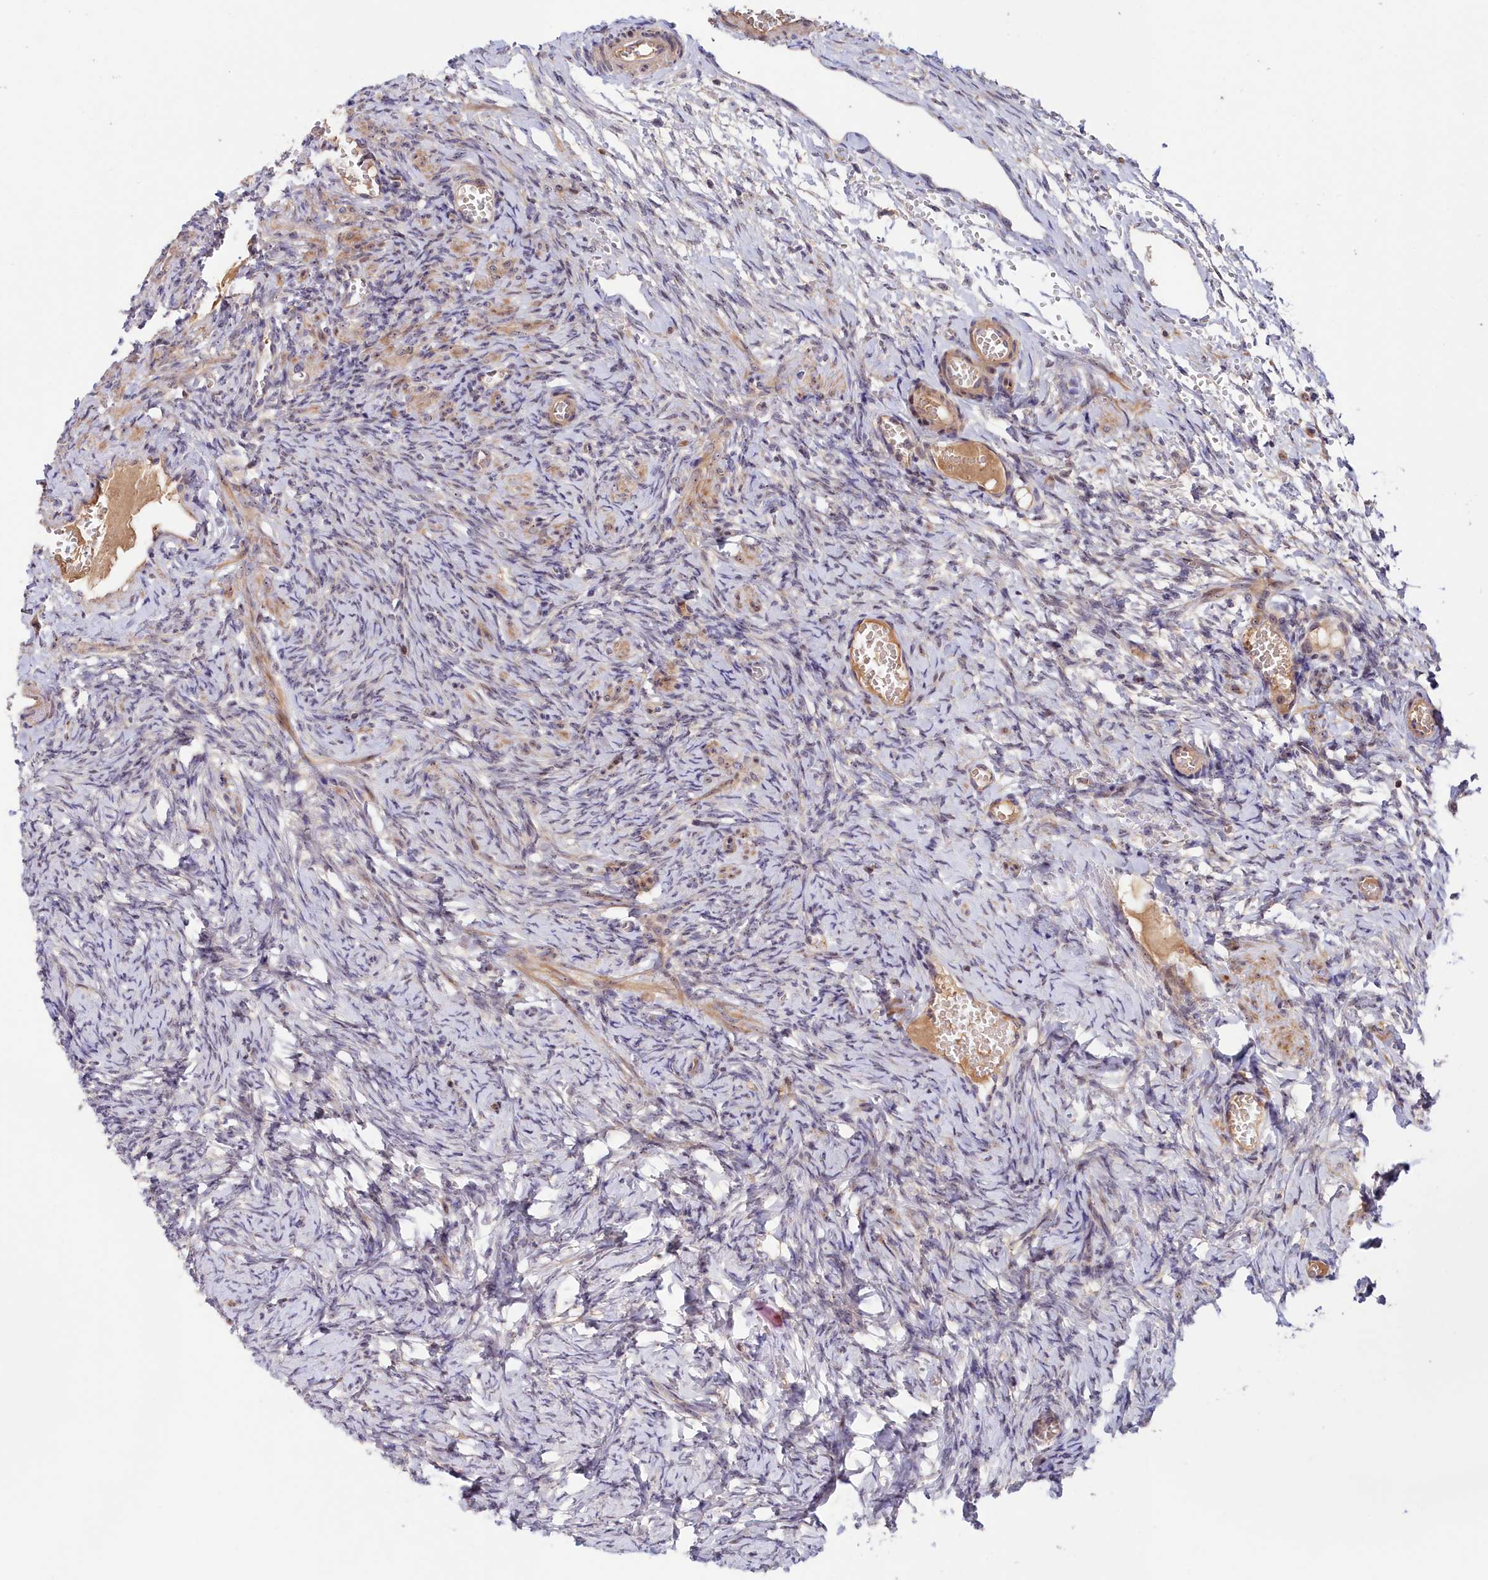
{"staining": {"intensity": "negative", "quantity": "none", "location": "none"}, "tissue": "ovary", "cell_type": "Follicle cells", "image_type": "normal", "snomed": [{"axis": "morphology", "description": "Adenocarcinoma, NOS"}, {"axis": "topography", "description": "Endometrium"}], "caption": "Immunohistochemistry photomicrograph of normal human ovary stained for a protein (brown), which demonstrates no expression in follicle cells.", "gene": "NEURL4", "patient": {"sex": "female", "age": 32}}